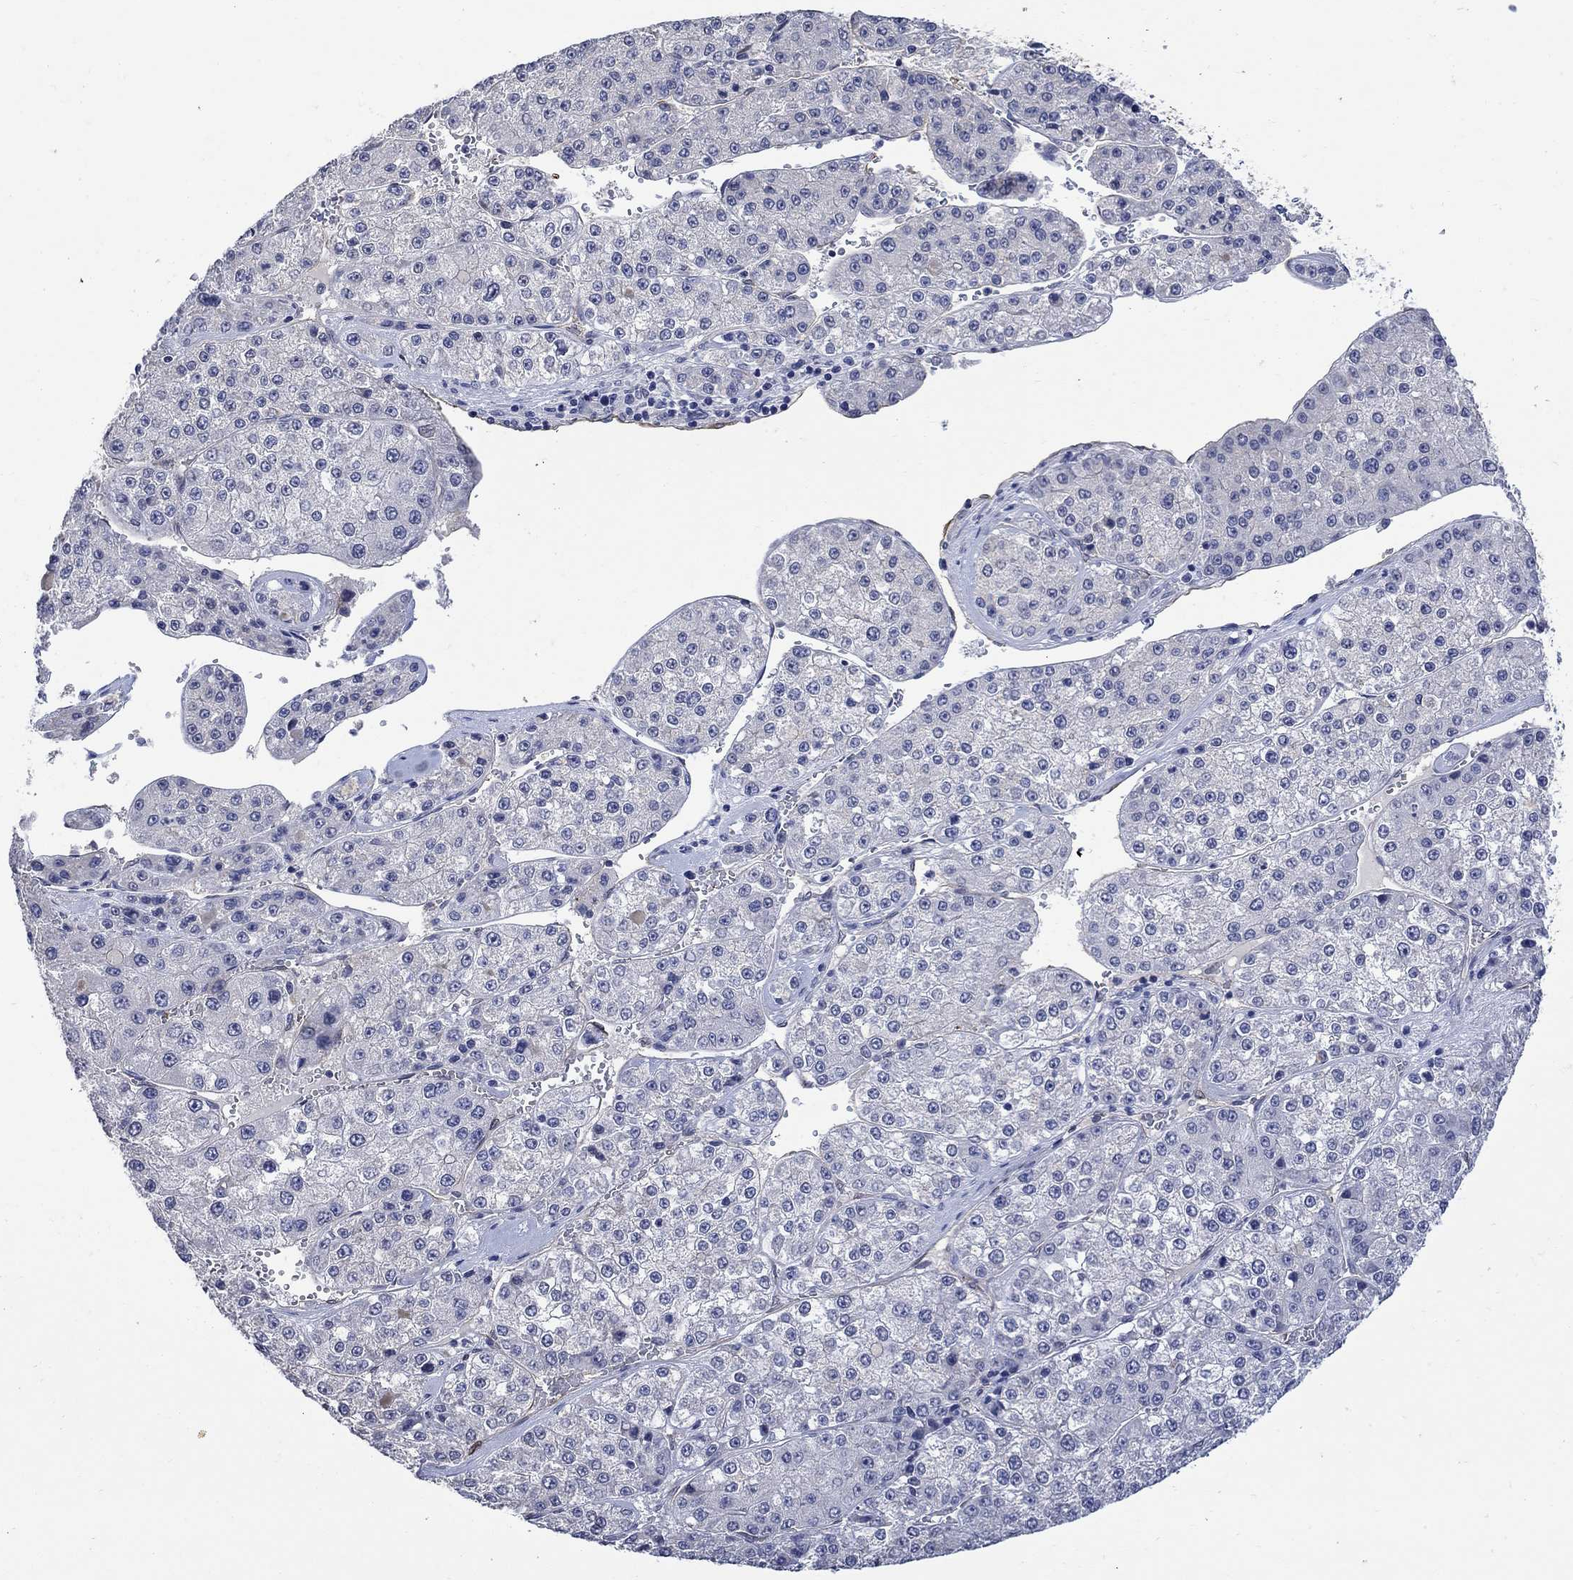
{"staining": {"intensity": "negative", "quantity": "none", "location": "none"}, "tissue": "liver cancer", "cell_type": "Tumor cells", "image_type": "cancer", "snomed": [{"axis": "morphology", "description": "Carcinoma, Hepatocellular, NOS"}, {"axis": "topography", "description": "Liver"}], "caption": "Immunohistochemical staining of liver cancer demonstrates no significant staining in tumor cells.", "gene": "TGM2", "patient": {"sex": "female", "age": 73}}